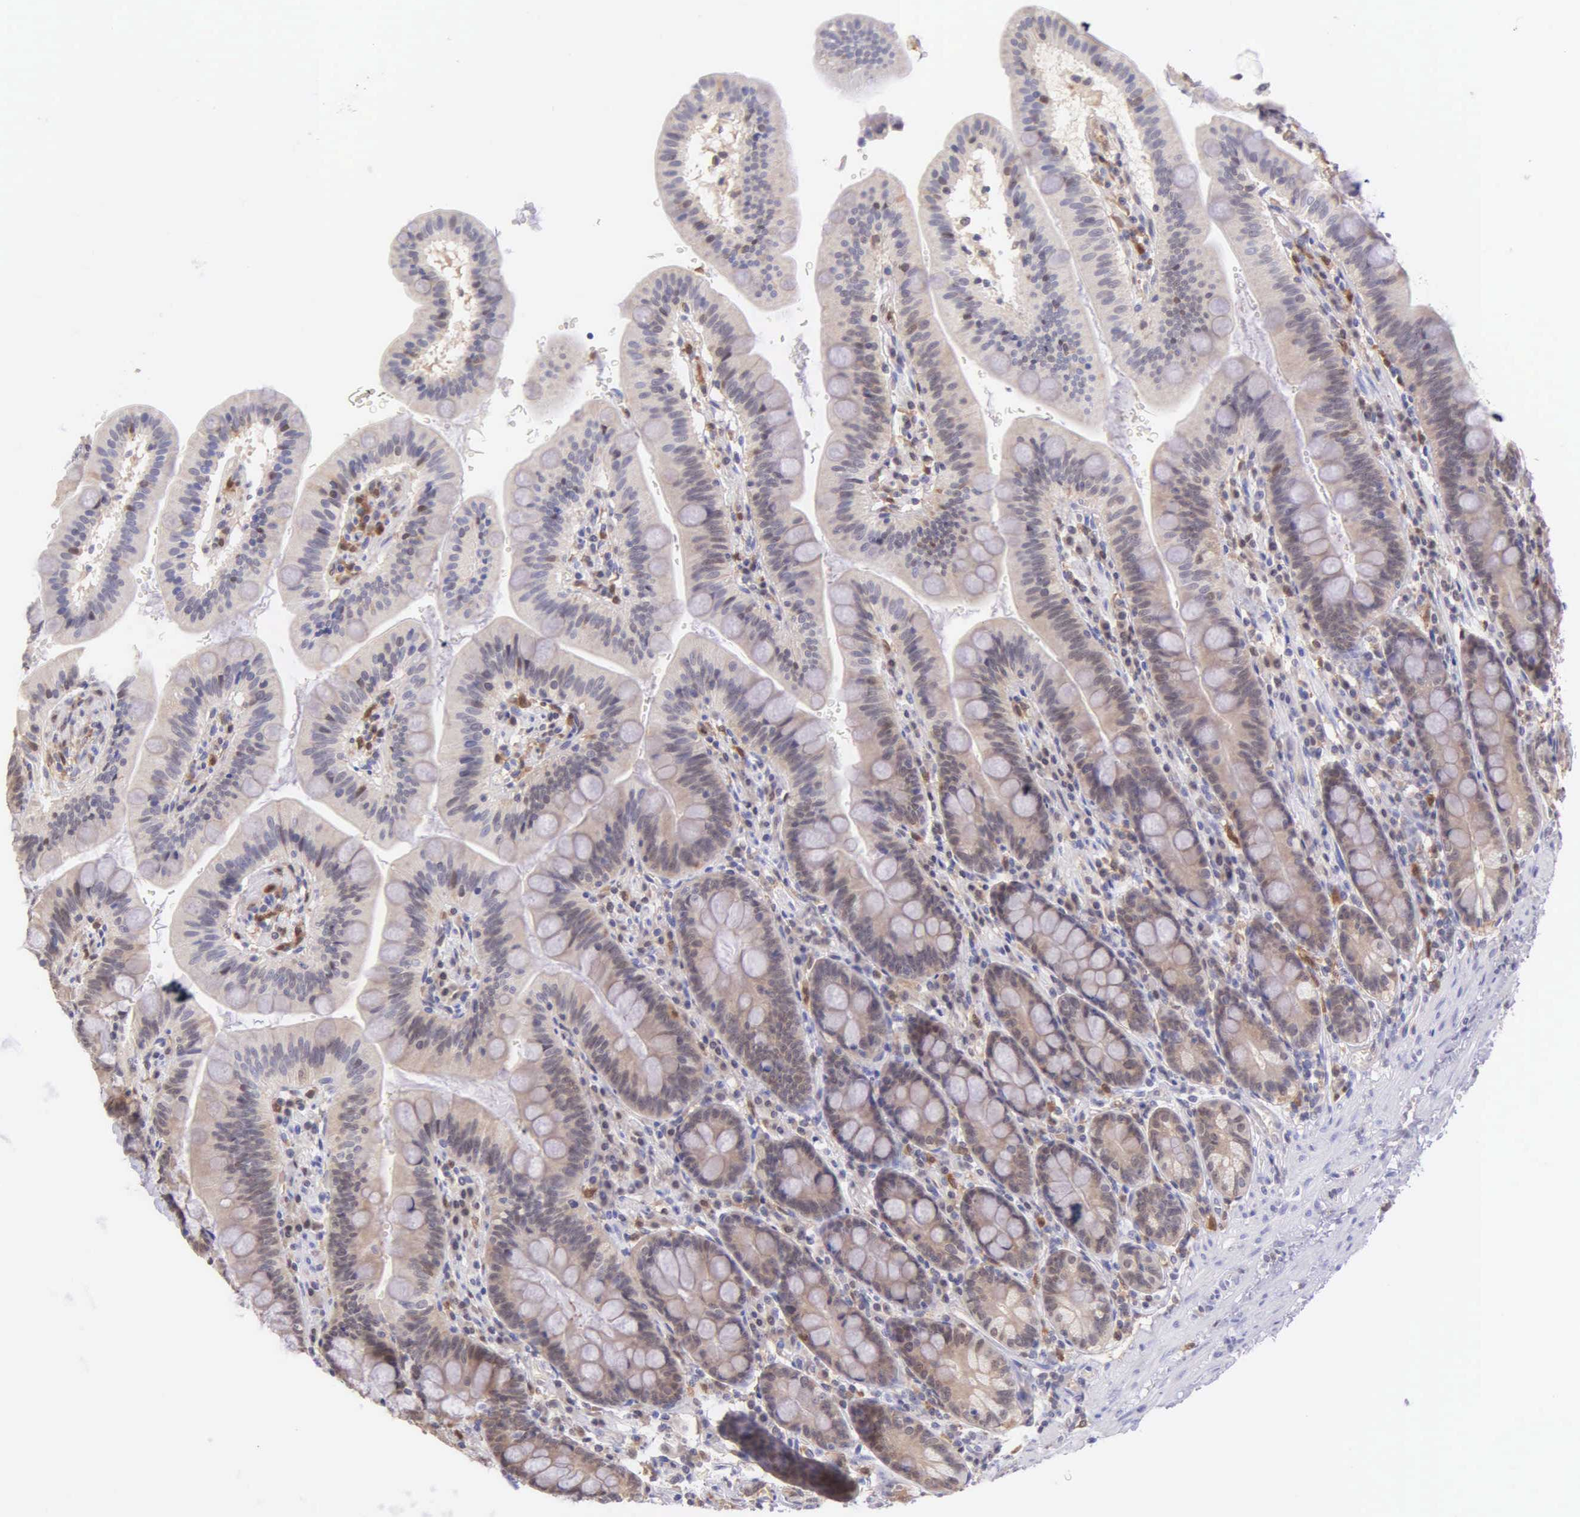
{"staining": {"intensity": "weak", "quantity": "25%-75%", "location": "cytoplasmic/membranous"}, "tissue": "duodenum", "cell_type": "Glandular cells", "image_type": "normal", "snomed": [{"axis": "morphology", "description": "Normal tissue, NOS"}, {"axis": "topography", "description": "Pancreas"}, {"axis": "topography", "description": "Duodenum"}], "caption": "Weak cytoplasmic/membranous positivity for a protein is appreciated in approximately 25%-75% of glandular cells of normal duodenum using IHC.", "gene": "BID", "patient": {"sex": "male", "age": 79}}